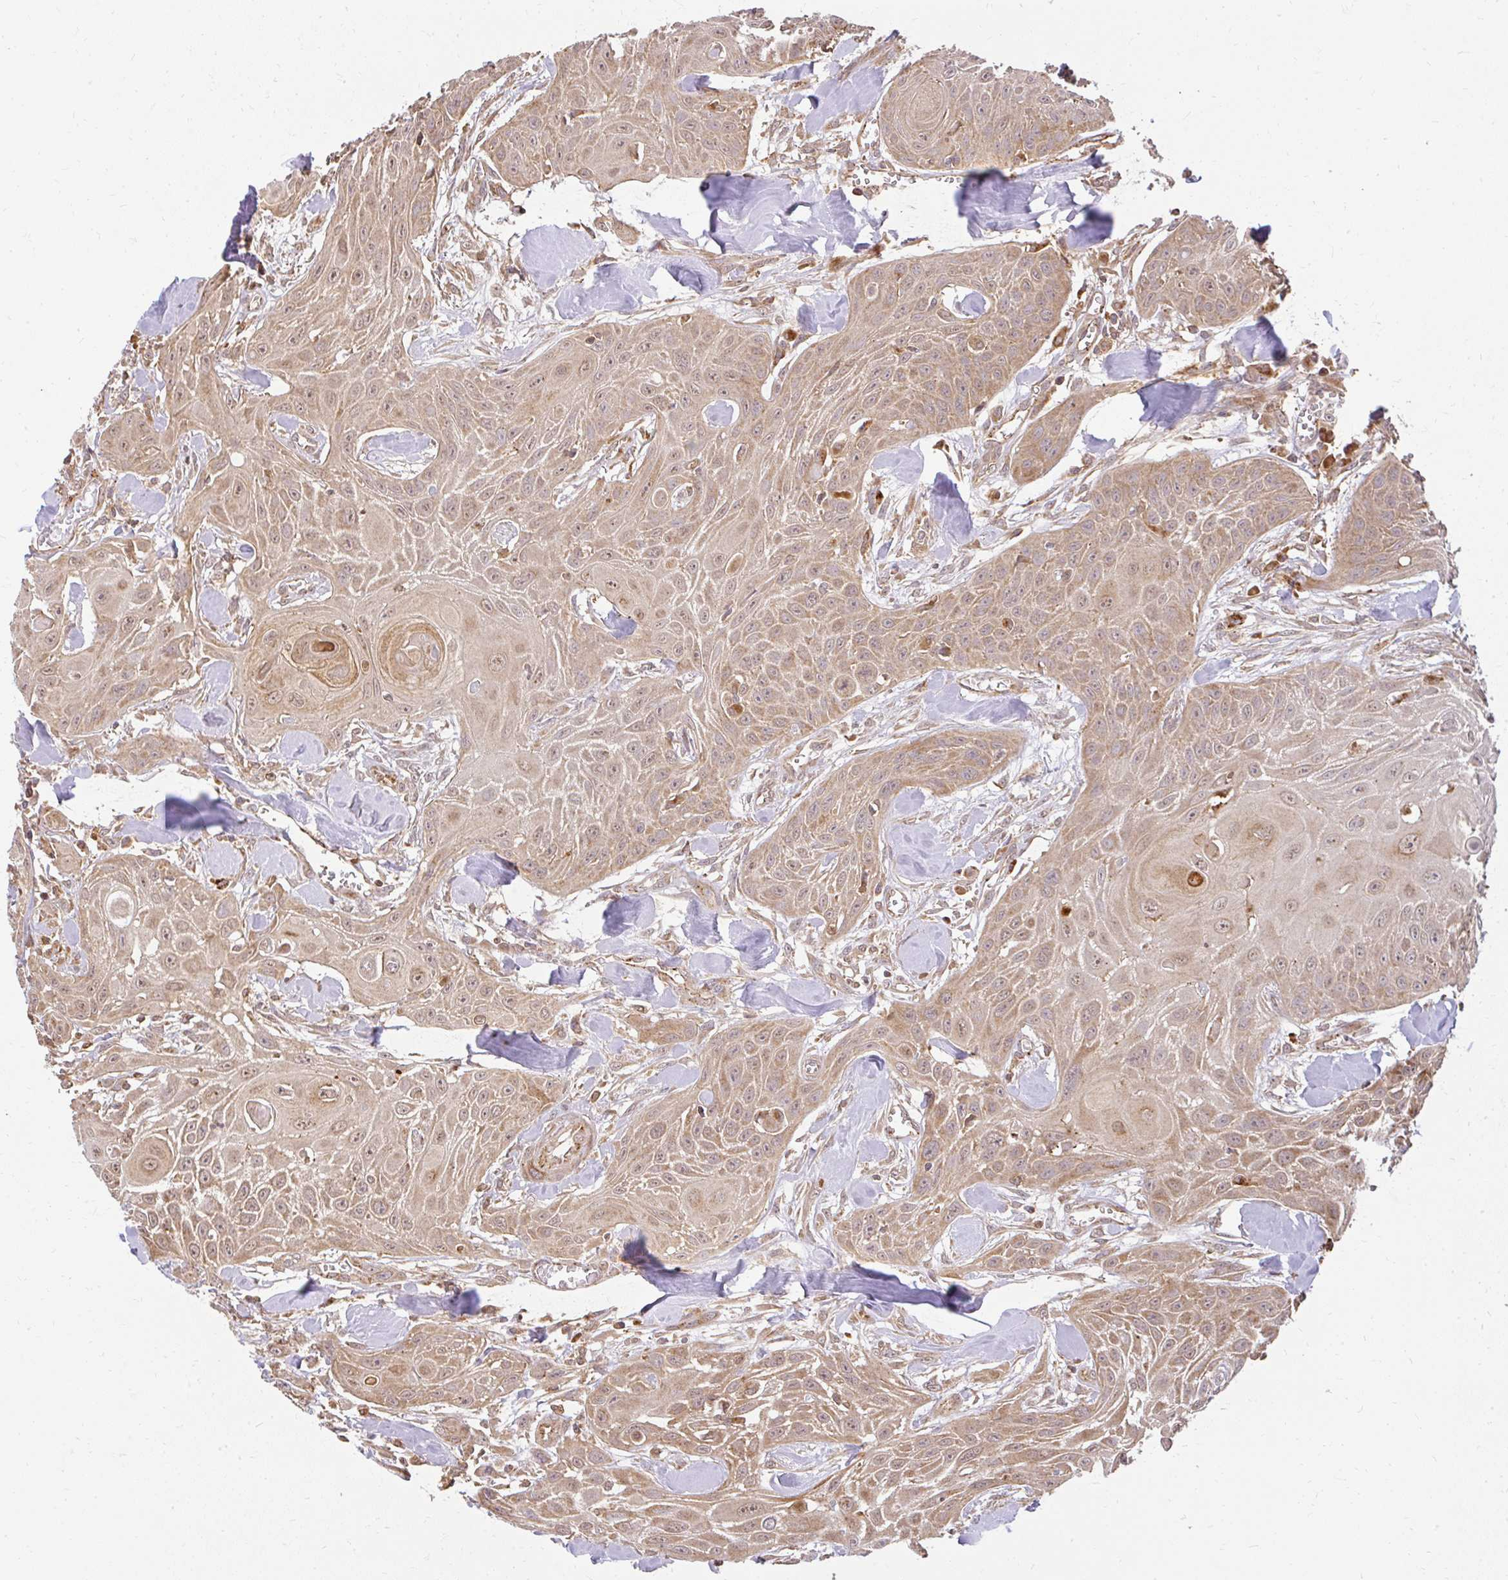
{"staining": {"intensity": "weak", "quantity": ">75%", "location": "cytoplasmic/membranous"}, "tissue": "head and neck cancer", "cell_type": "Tumor cells", "image_type": "cancer", "snomed": [{"axis": "morphology", "description": "Squamous cell carcinoma, NOS"}, {"axis": "topography", "description": "Lymph node"}, {"axis": "topography", "description": "Salivary gland"}, {"axis": "topography", "description": "Head-Neck"}], "caption": "Weak cytoplasmic/membranous protein expression is identified in about >75% of tumor cells in squamous cell carcinoma (head and neck). The protein of interest is stained brown, and the nuclei are stained in blue (DAB (3,3'-diaminobenzidine) IHC with brightfield microscopy, high magnification).", "gene": "GNS", "patient": {"sex": "female", "age": 74}}